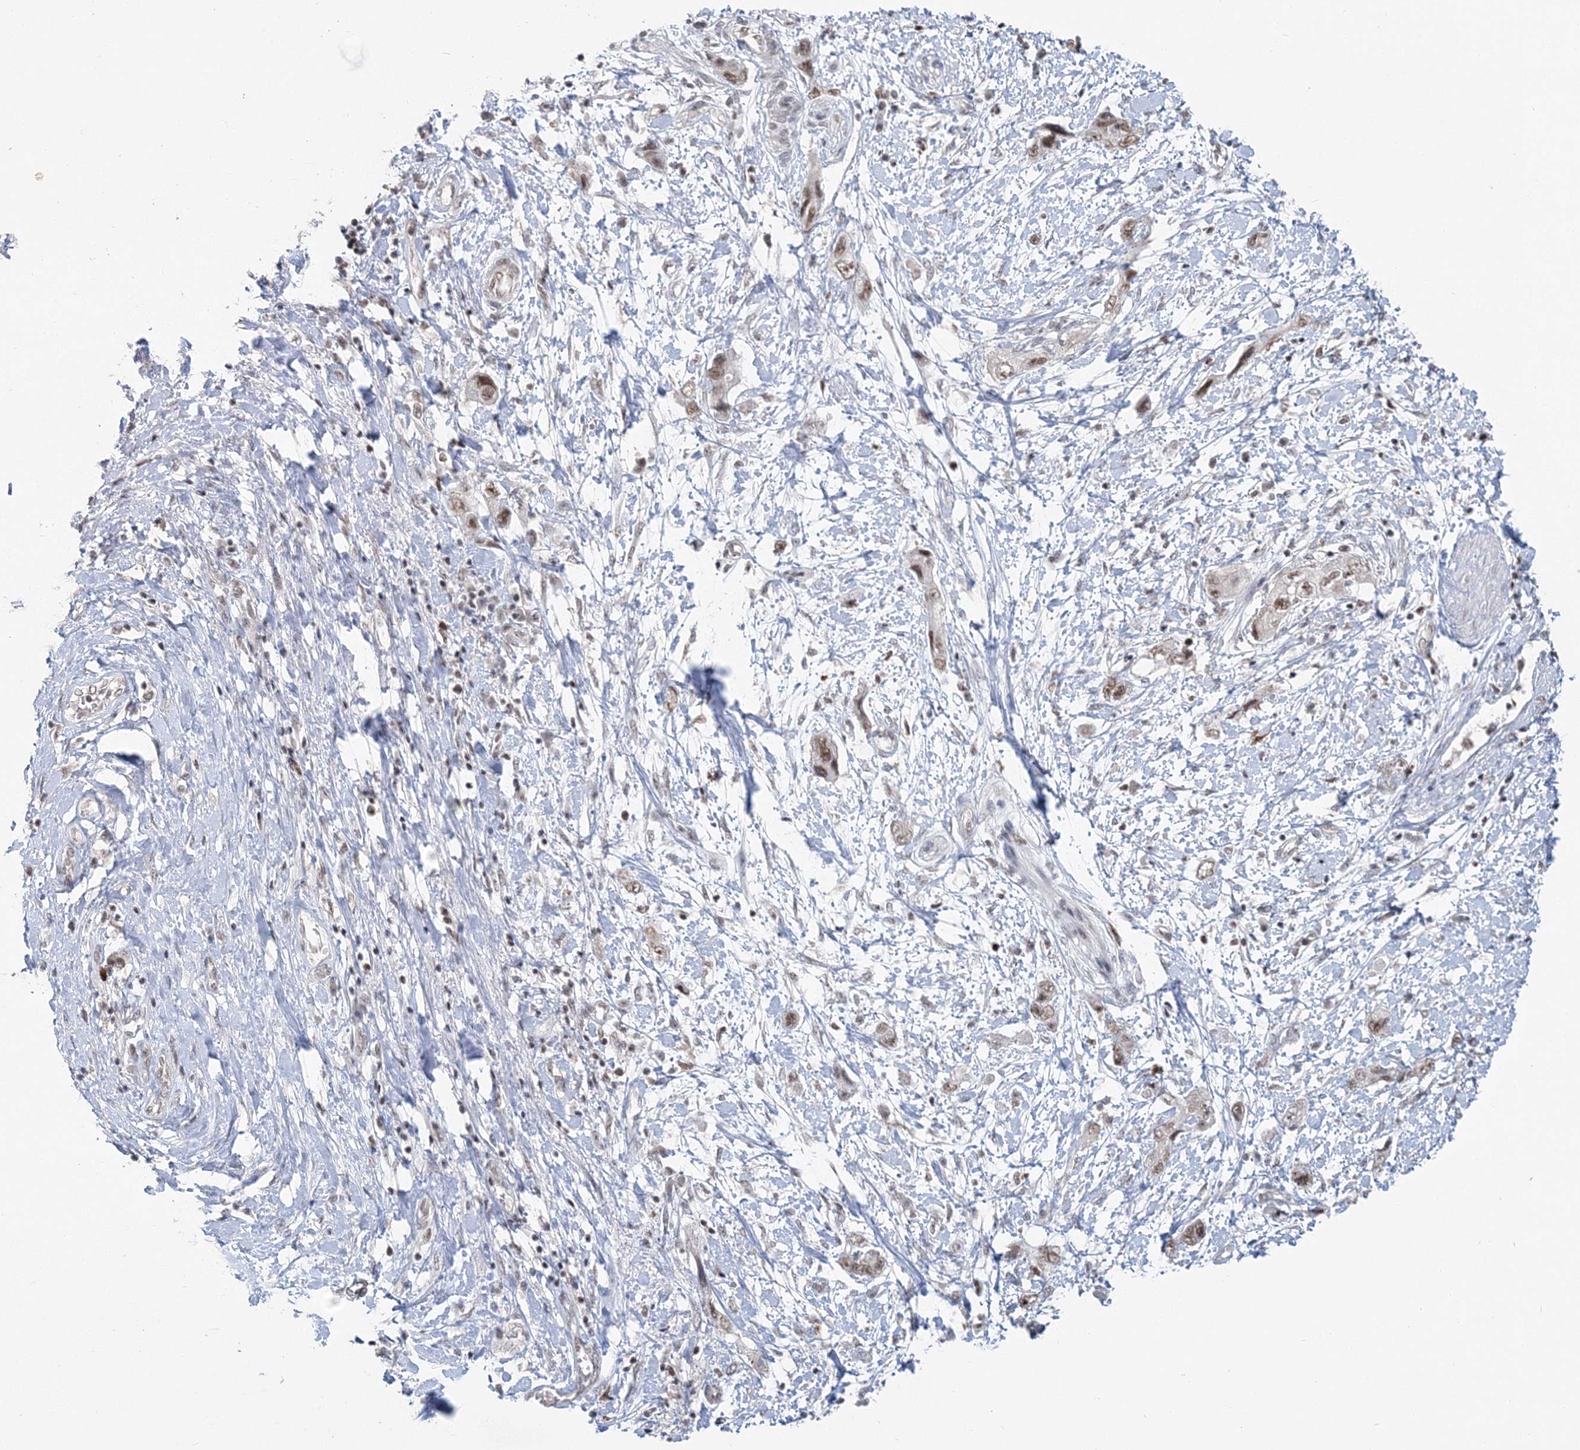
{"staining": {"intensity": "moderate", "quantity": ">75%", "location": "nuclear"}, "tissue": "pancreatic cancer", "cell_type": "Tumor cells", "image_type": "cancer", "snomed": [{"axis": "morphology", "description": "Adenocarcinoma, NOS"}, {"axis": "topography", "description": "Pancreas"}], "caption": "Immunohistochemical staining of human pancreatic cancer (adenocarcinoma) reveals moderate nuclear protein positivity in about >75% of tumor cells.", "gene": "PDS5A", "patient": {"sex": "female", "age": 73}}